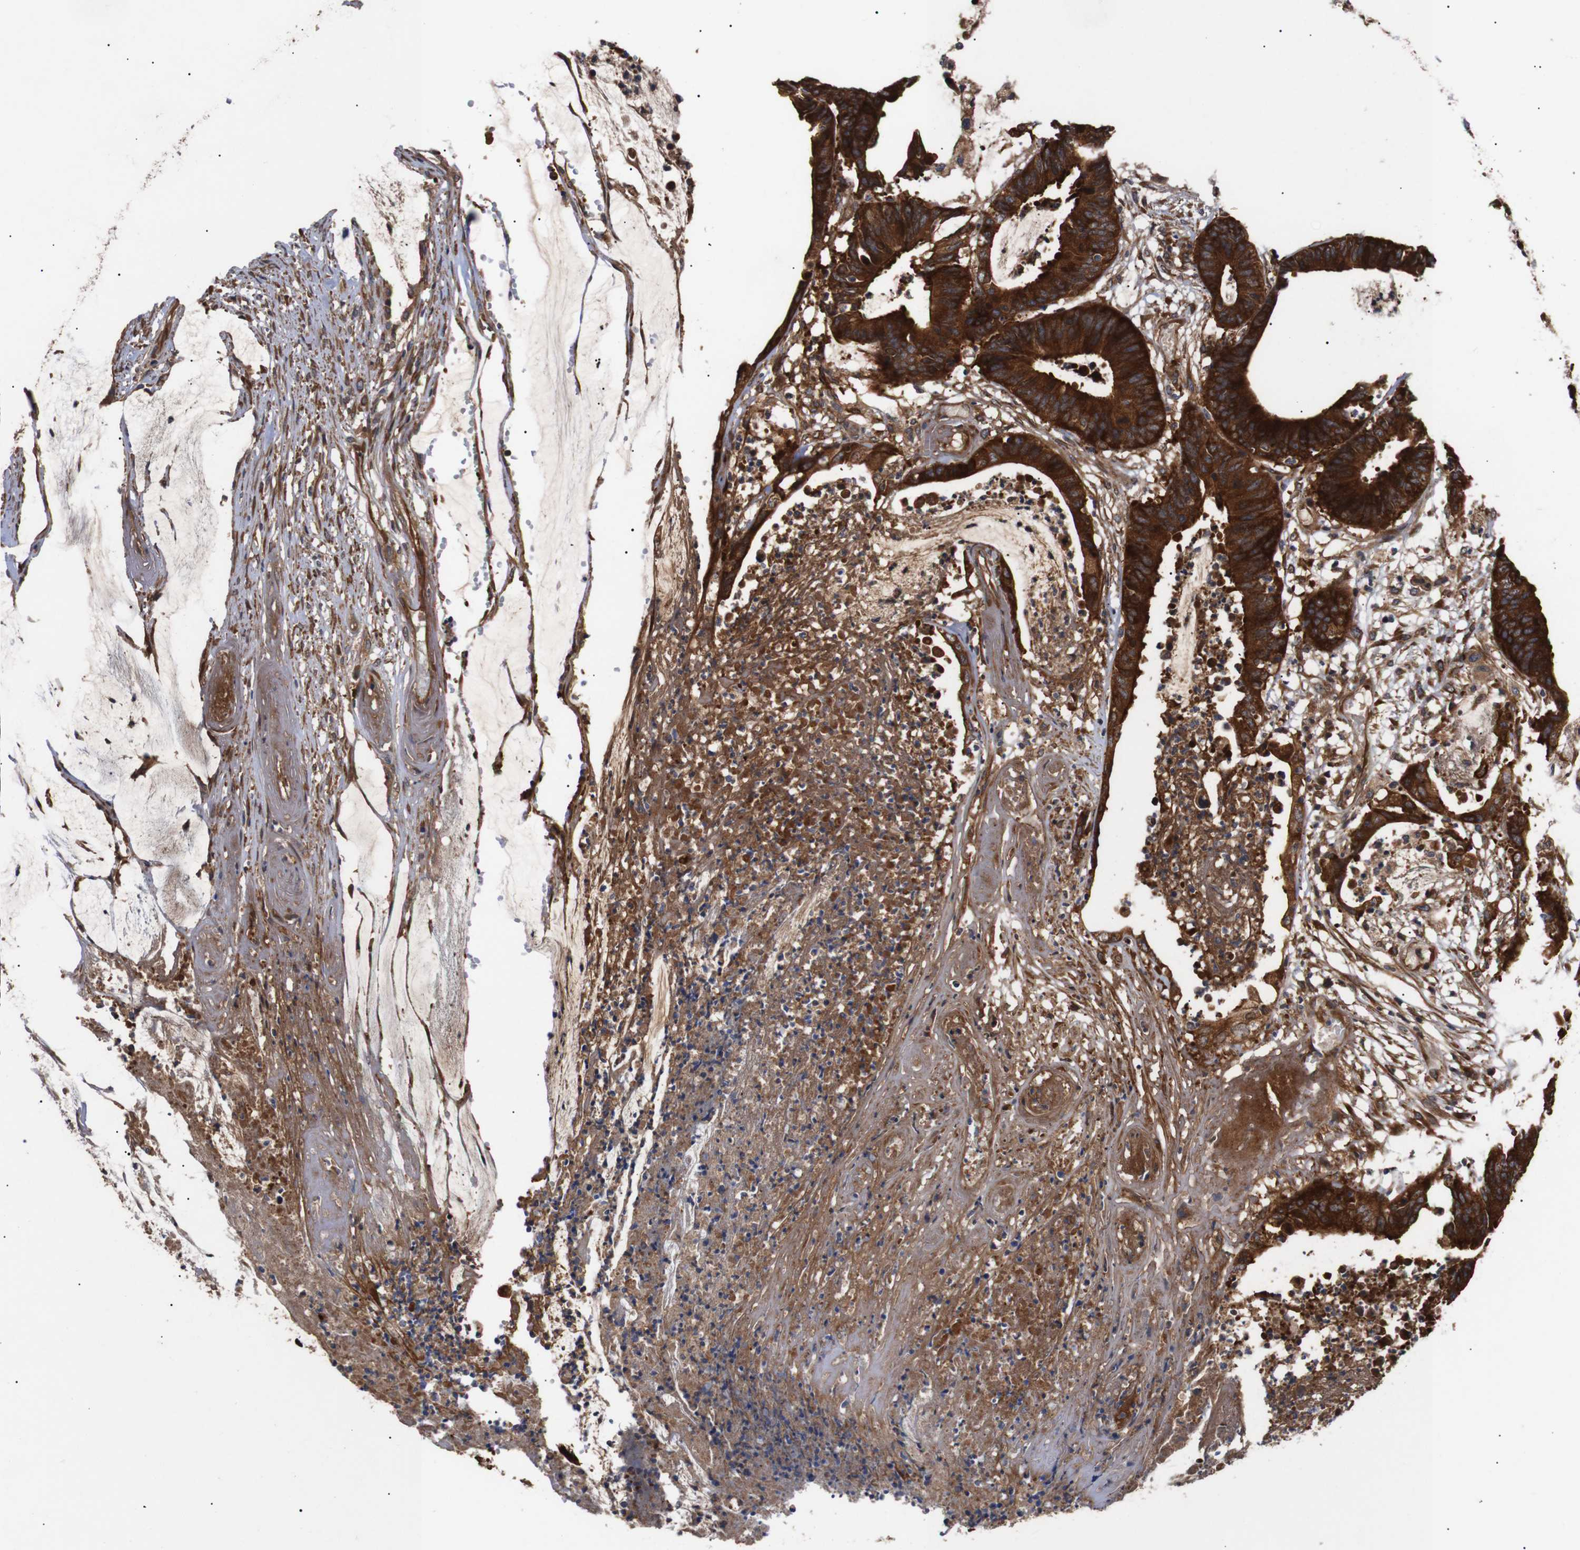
{"staining": {"intensity": "strong", "quantity": ">75%", "location": "cytoplasmic/membranous"}, "tissue": "colorectal cancer", "cell_type": "Tumor cells", "image_type": "cancer", "snomed": [{"axis": "morphology", "description": "Adenocarcinoma, NOS"}, {"axis": "topography", "description": "Rectum"}], "caption": "Protein positivity by immunohistochemistry reveals strong cytoplasmic/membranous positivity in about >75% of tumor cells in colorectal cancer (adenocarcinoma).", "gene": "PAWR", "patient": {"sex": "female", "age": 66}}